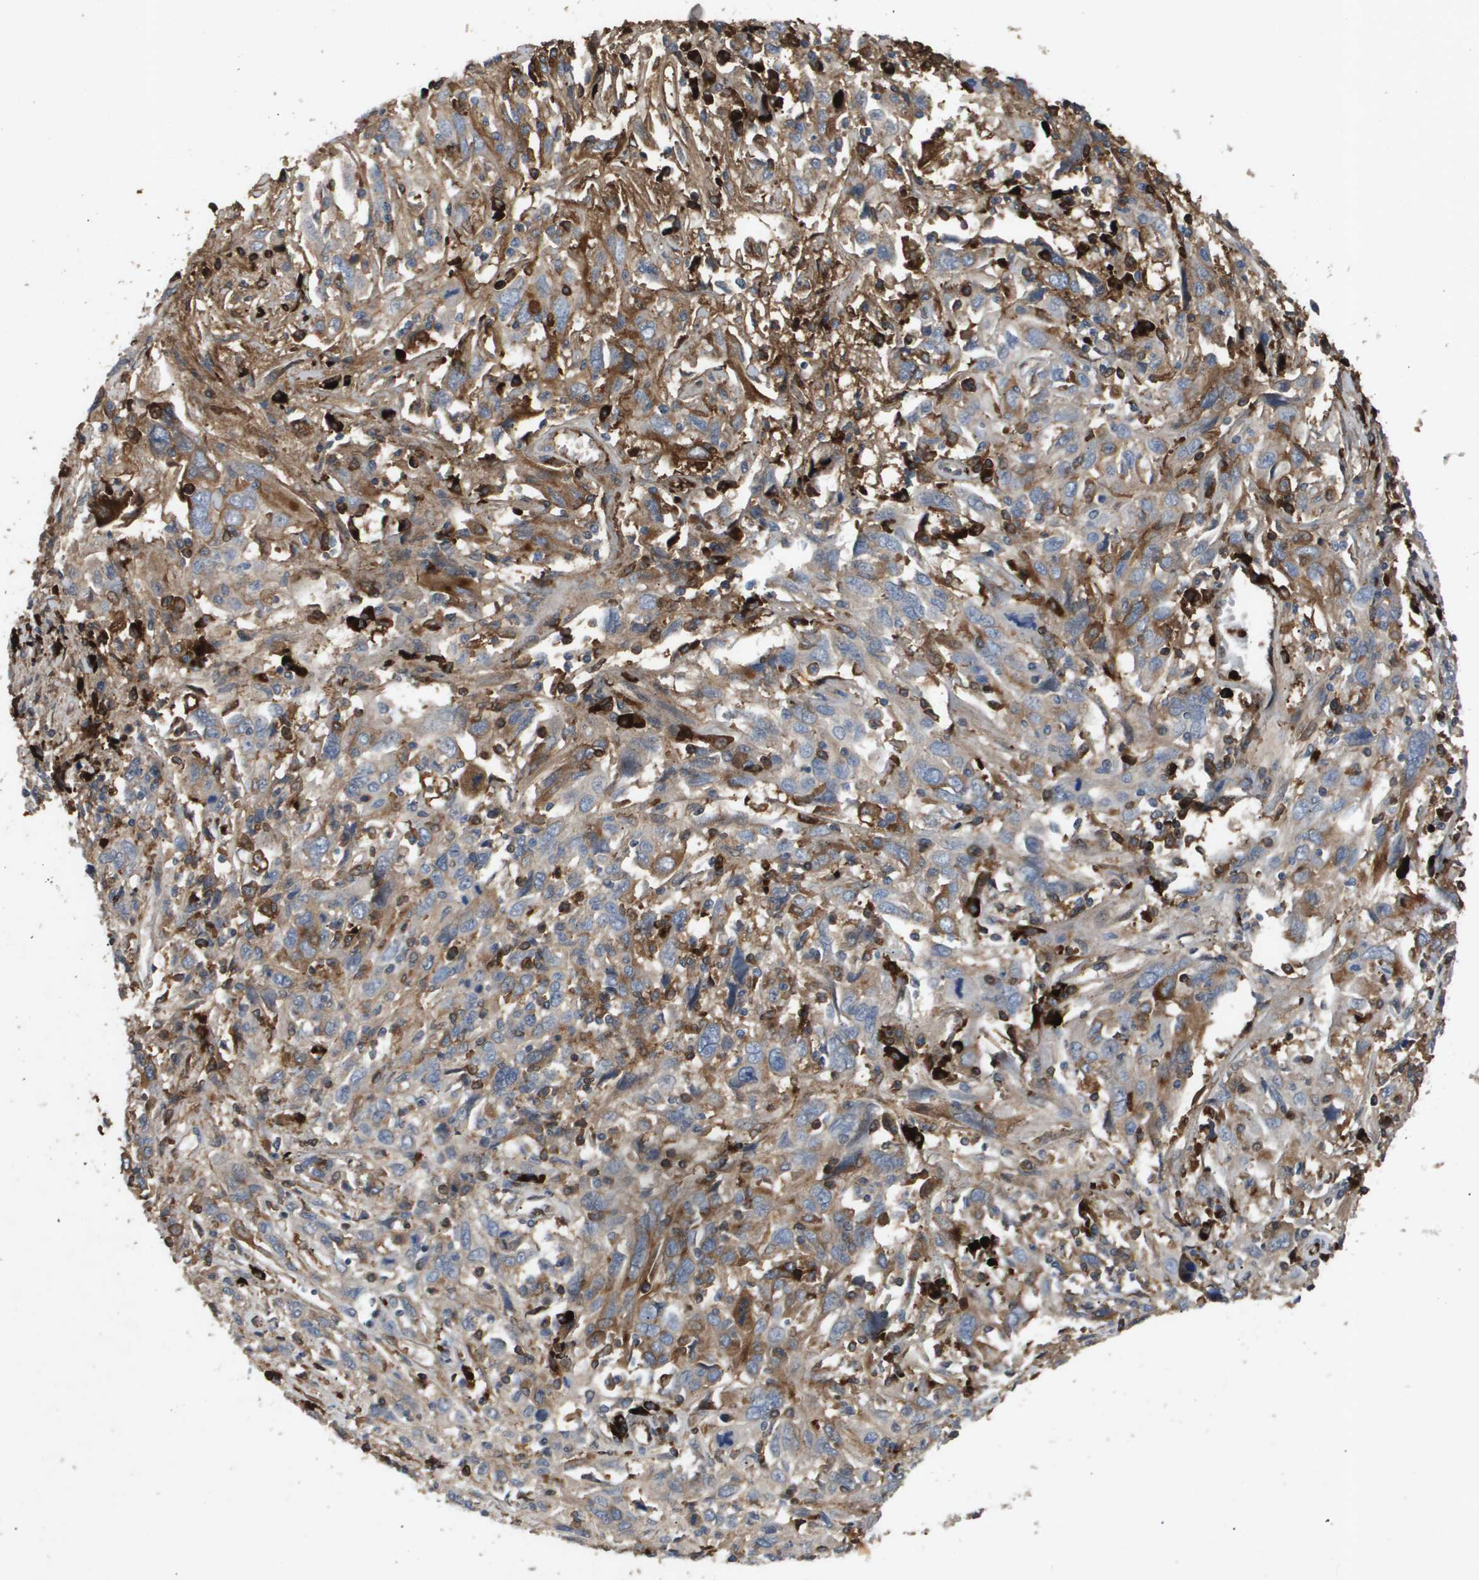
{"staining": {"intensity": "moderate", "quantity": "<25%", "location": "cytoplasmic/membranous"}, "tissue": "cervical cancer", "cell_type": "Tumor cells", "image_type": "cancer", "snomed": [{"axis": "morphology", "description": "Squamous cell carcinoma, NOS"}, {"axis": "topography", "description": "Cervix"}], "caption": "This histopathology image reveals IHC staining of cervical cancer, with low moderate cytoplasmic/membranous positivity in approximately <25% of tumor cells.", "gene": "ERG", "patient": {"sex": "female", "age": 46}}